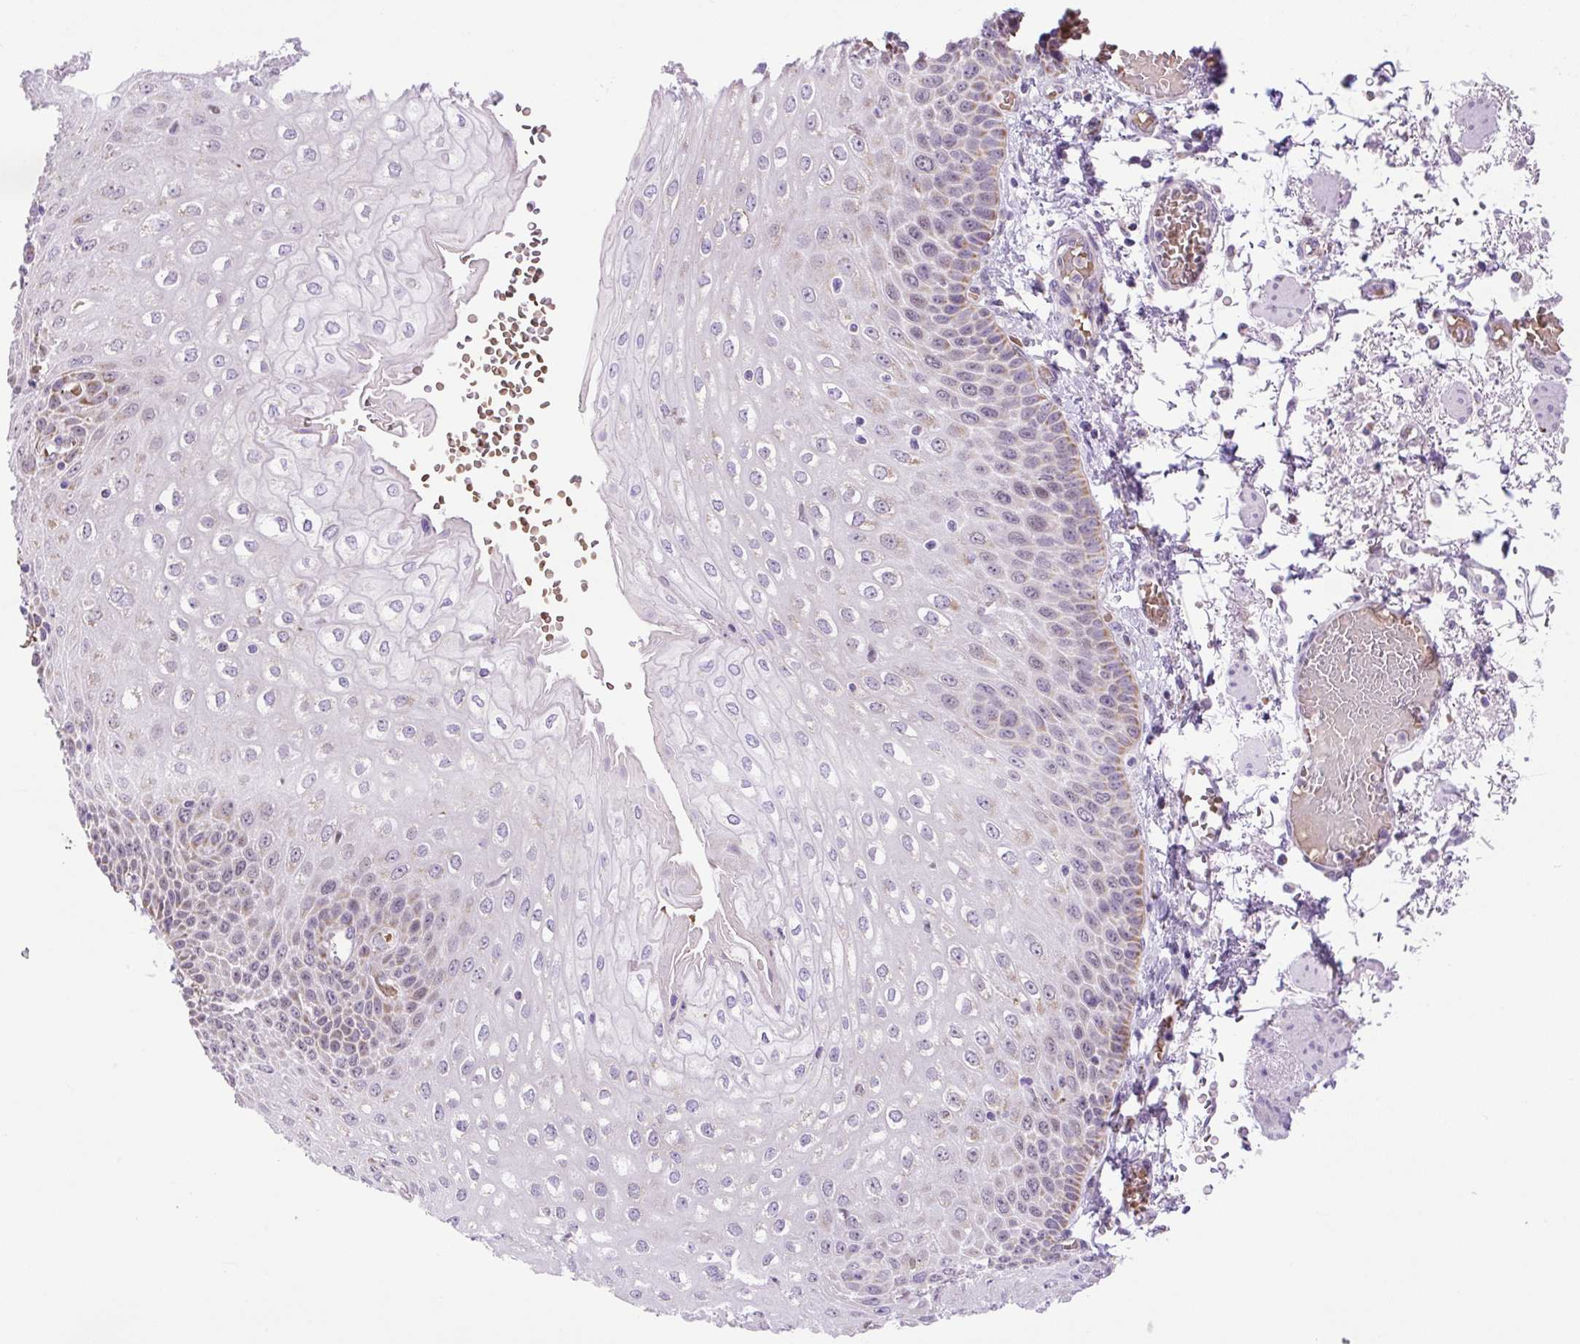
{"staining": {"intensity": "moderate", "quantity": "25%-75%", "location": "cytoplasmic/membranous,nuclear"}, "tissue": "esophagus", "cell_type": "Squamous epithelial cells", "image_type": "normal", "snomed": [{"axis": "morphology", "description": "Normal tissue, NOS"}, {"axis": "morphology", "description": "Adenocarcinoma, NOS"}, {"axis": "topography", "description": "Esophagus"}], "caption": "A brown stain shows moderate cytoplasmic/membranous,nuclear positivity of a protein in squamous epithelial cells of normal esophagus.", "gene": "SCO2", "patient": {"sex": "male", "age": 81}}